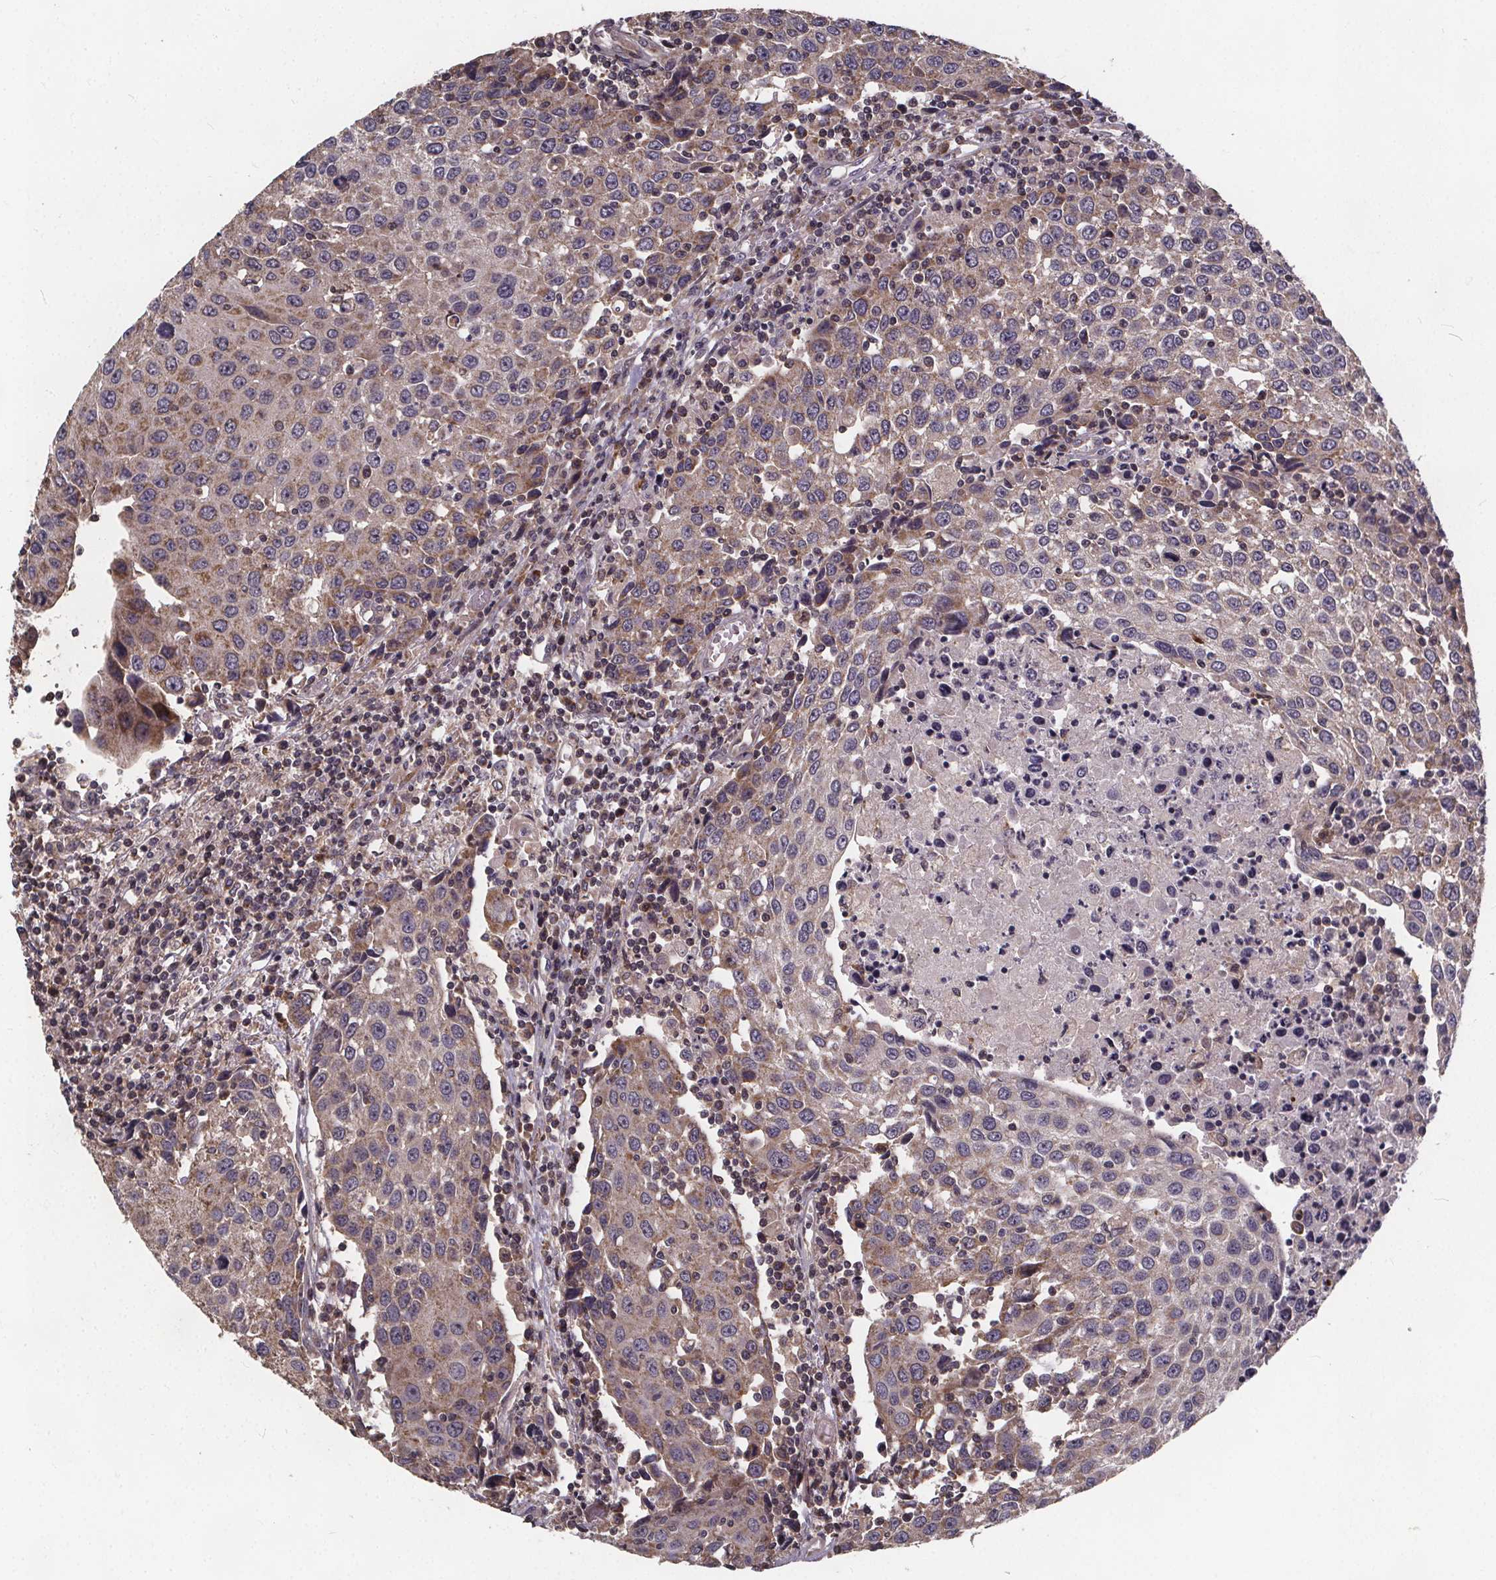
{"staining": {"intensity": "weak", "quantity": "25%-75%", "location": "cytoplasmic/membranous"}, "tissue": "urothelial cancer", "cell_type": "Tumor cells", "image_type": "cancer", "snomed": [{"axis": "morphology", "description": "Urothelial carcinoma, High grade"}, {"axis": "topography", "description": "Urinary bladder"}], "caption": "The histopathology image exhibits immunohistochemical staining of urothelial cancer. There is weak cytoplasmic/membranous staining is seen in approximately 25%-75% of tumor cells.", "gene": "YME1L1", "patient": {"sex": "female", "age": 85}}